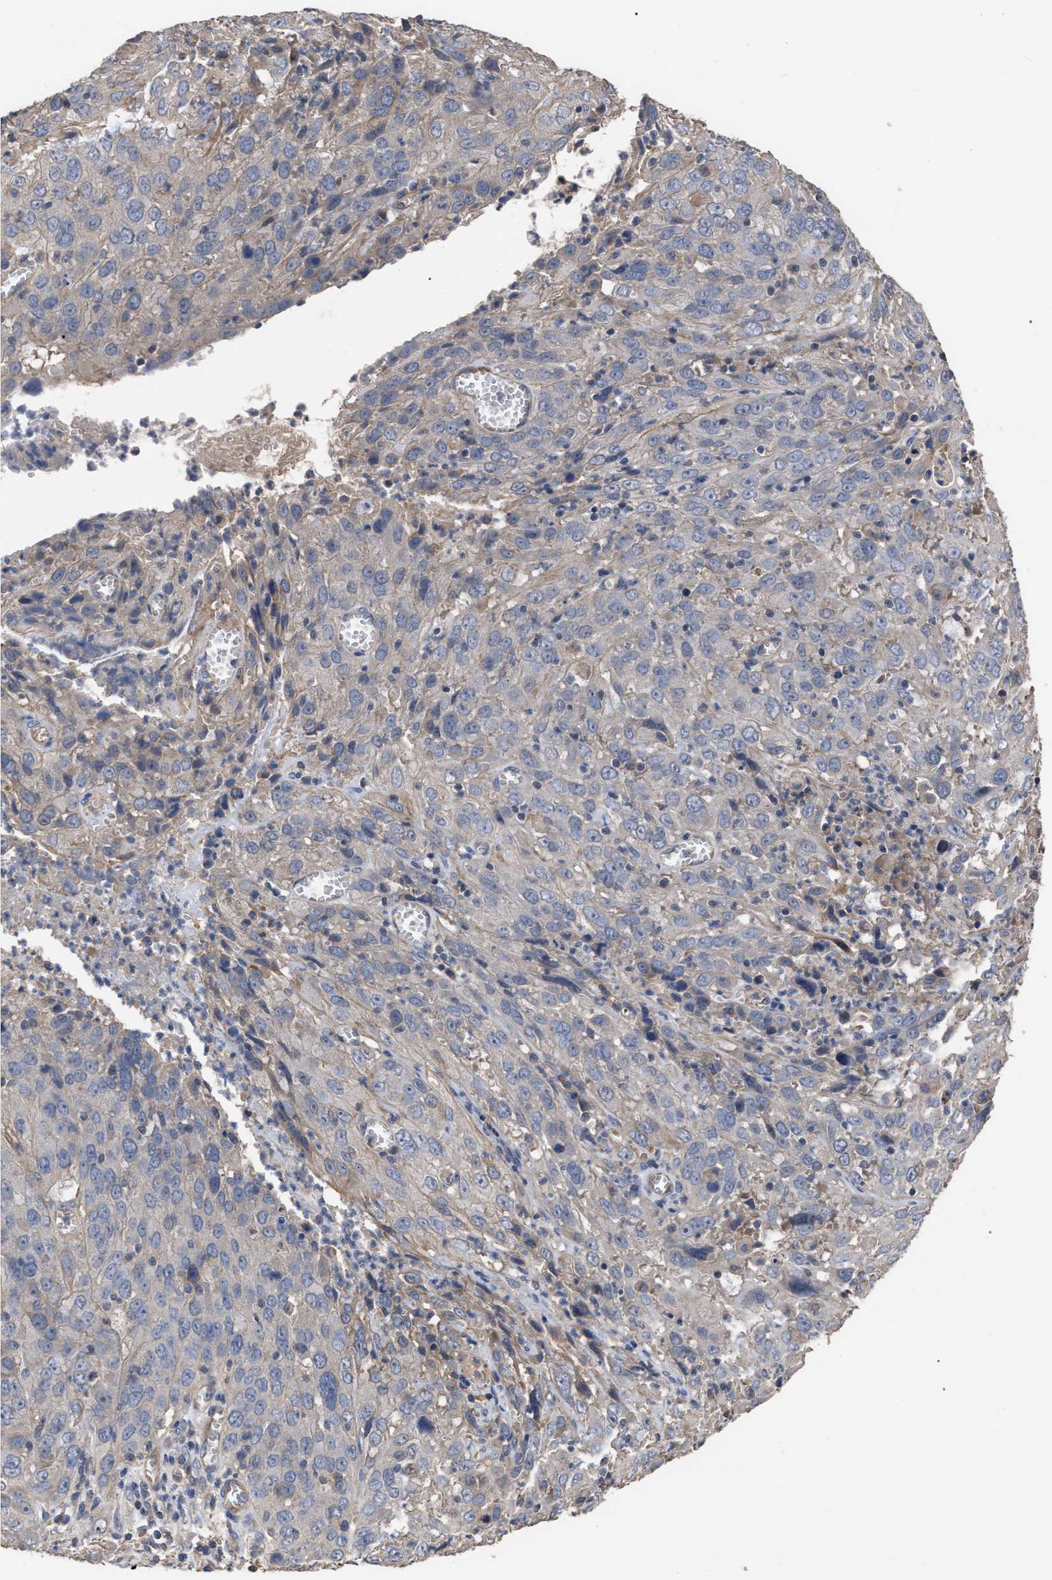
{"staining": {"intensity": "weak", "quantity": "<25%", "location": "cytoplasmic/membranous"}, "tissue": "cervical cancer", "cell_type": "Tumor cells", "image_type": "cancer", "snomed": [{"axis": "morphology", "description": "Squamous cell carcinoma, NOS"}, {"axis": "topography", "description": "Cervix"}], "caption": "A high-resolution image shows immunohistochemistry staining of cervical cancer (squamous cell carcinoma), which reveals no significant staining in tumor cells.", "gene": "BTN2A1", "patient": {"sex": "female", "age": 32}}